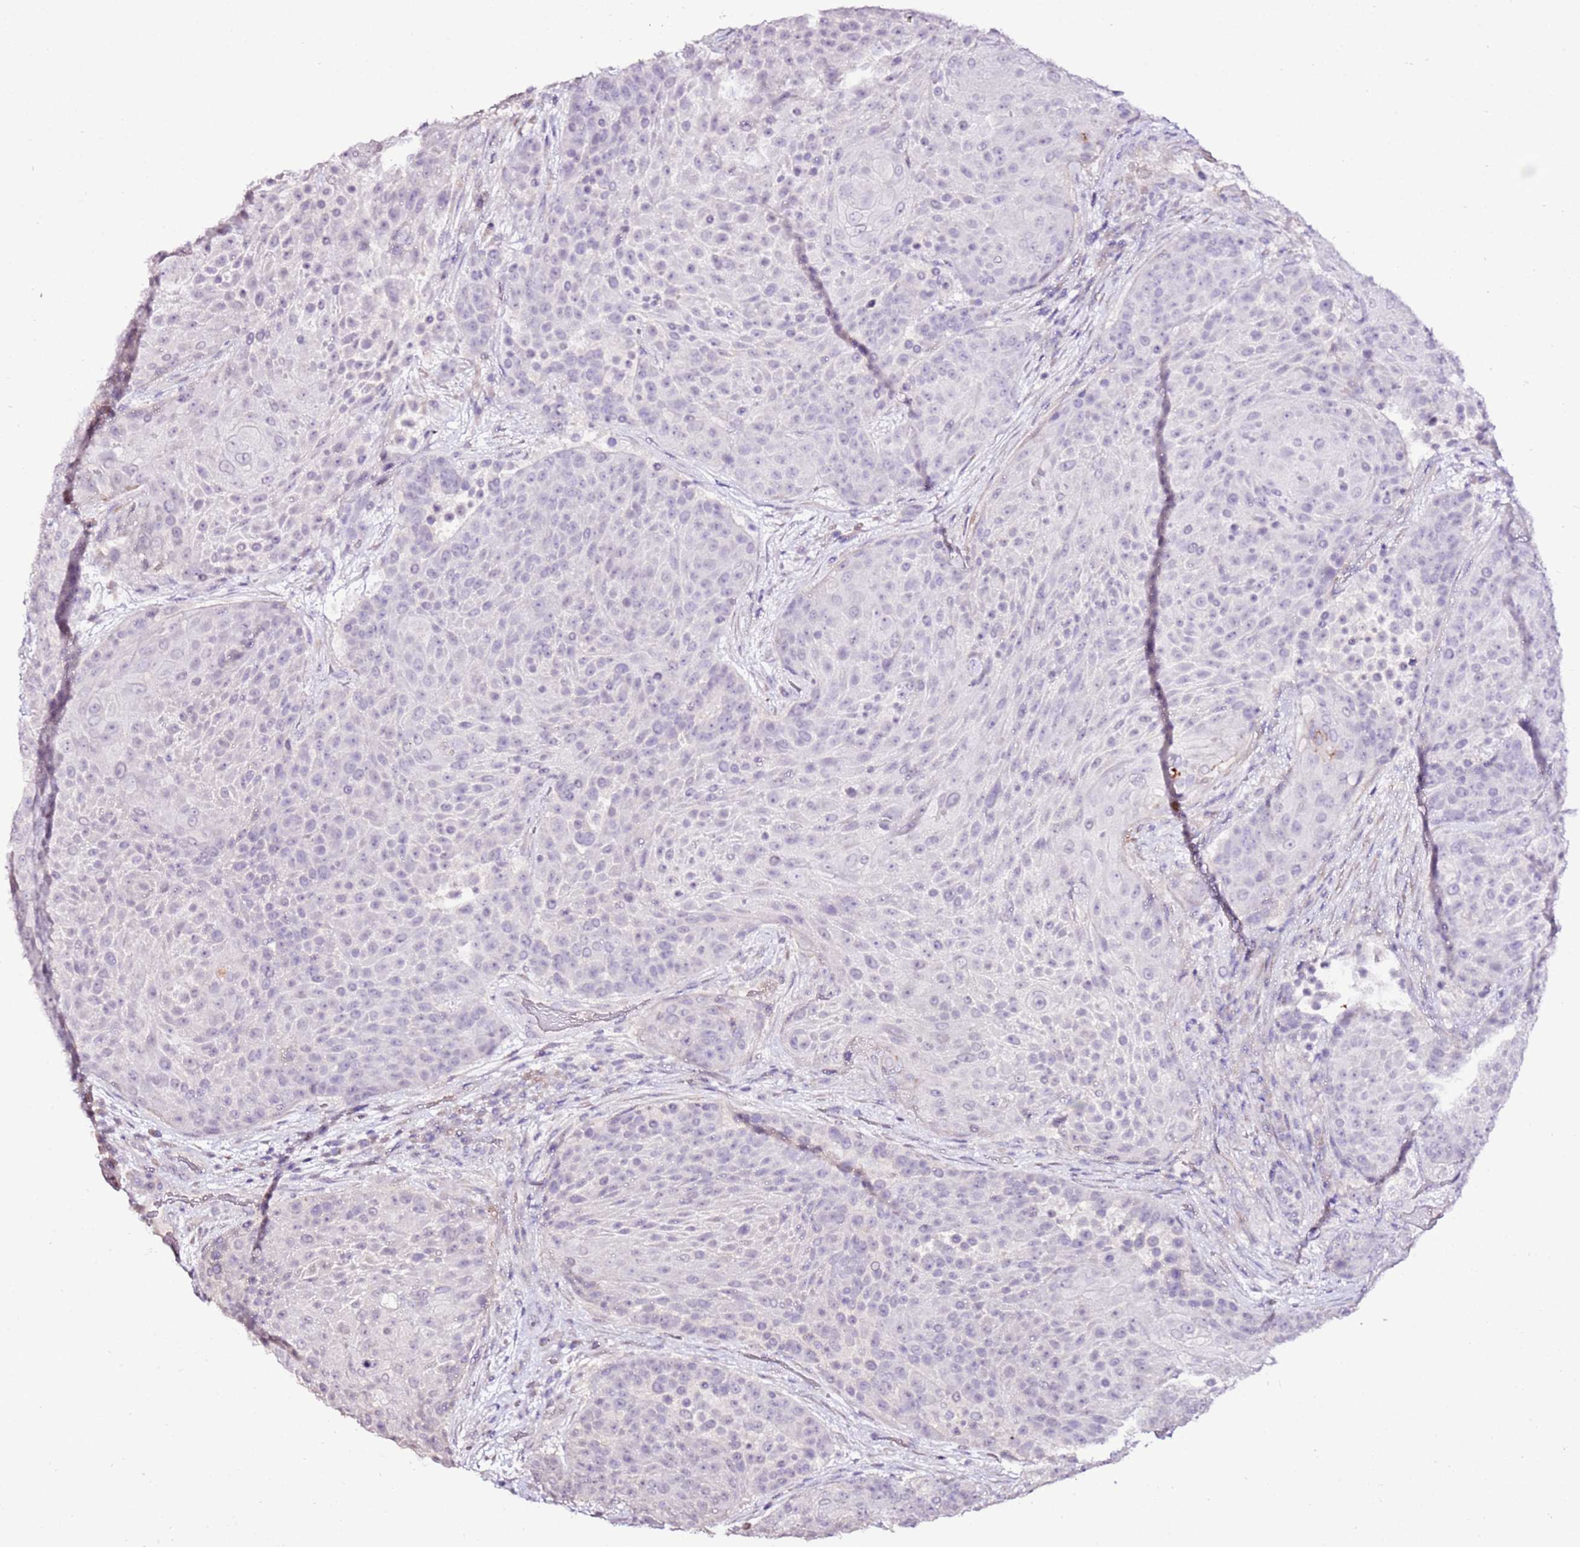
{"staining": {"intensity": "negative", "quantity": "none", "location": "none"}, "tissue": "urothelial cancer", "cell_type": "Tumor cells", "image_type": "cancer", "snomed": [{"axis": "morphology", "description": "Urothelial carcinoma, High grade"}, {"axis": "topography", "description": "Urinary bladder"}], "caption": "DAB (3,3'-diaminobenzidine) immunohistochemical staining of human urothelial carcinoma (high-grade) displays no significant positivity in tumor cells.", "gene": "ART5", "patient": {"sex": "female", "age": 63}}